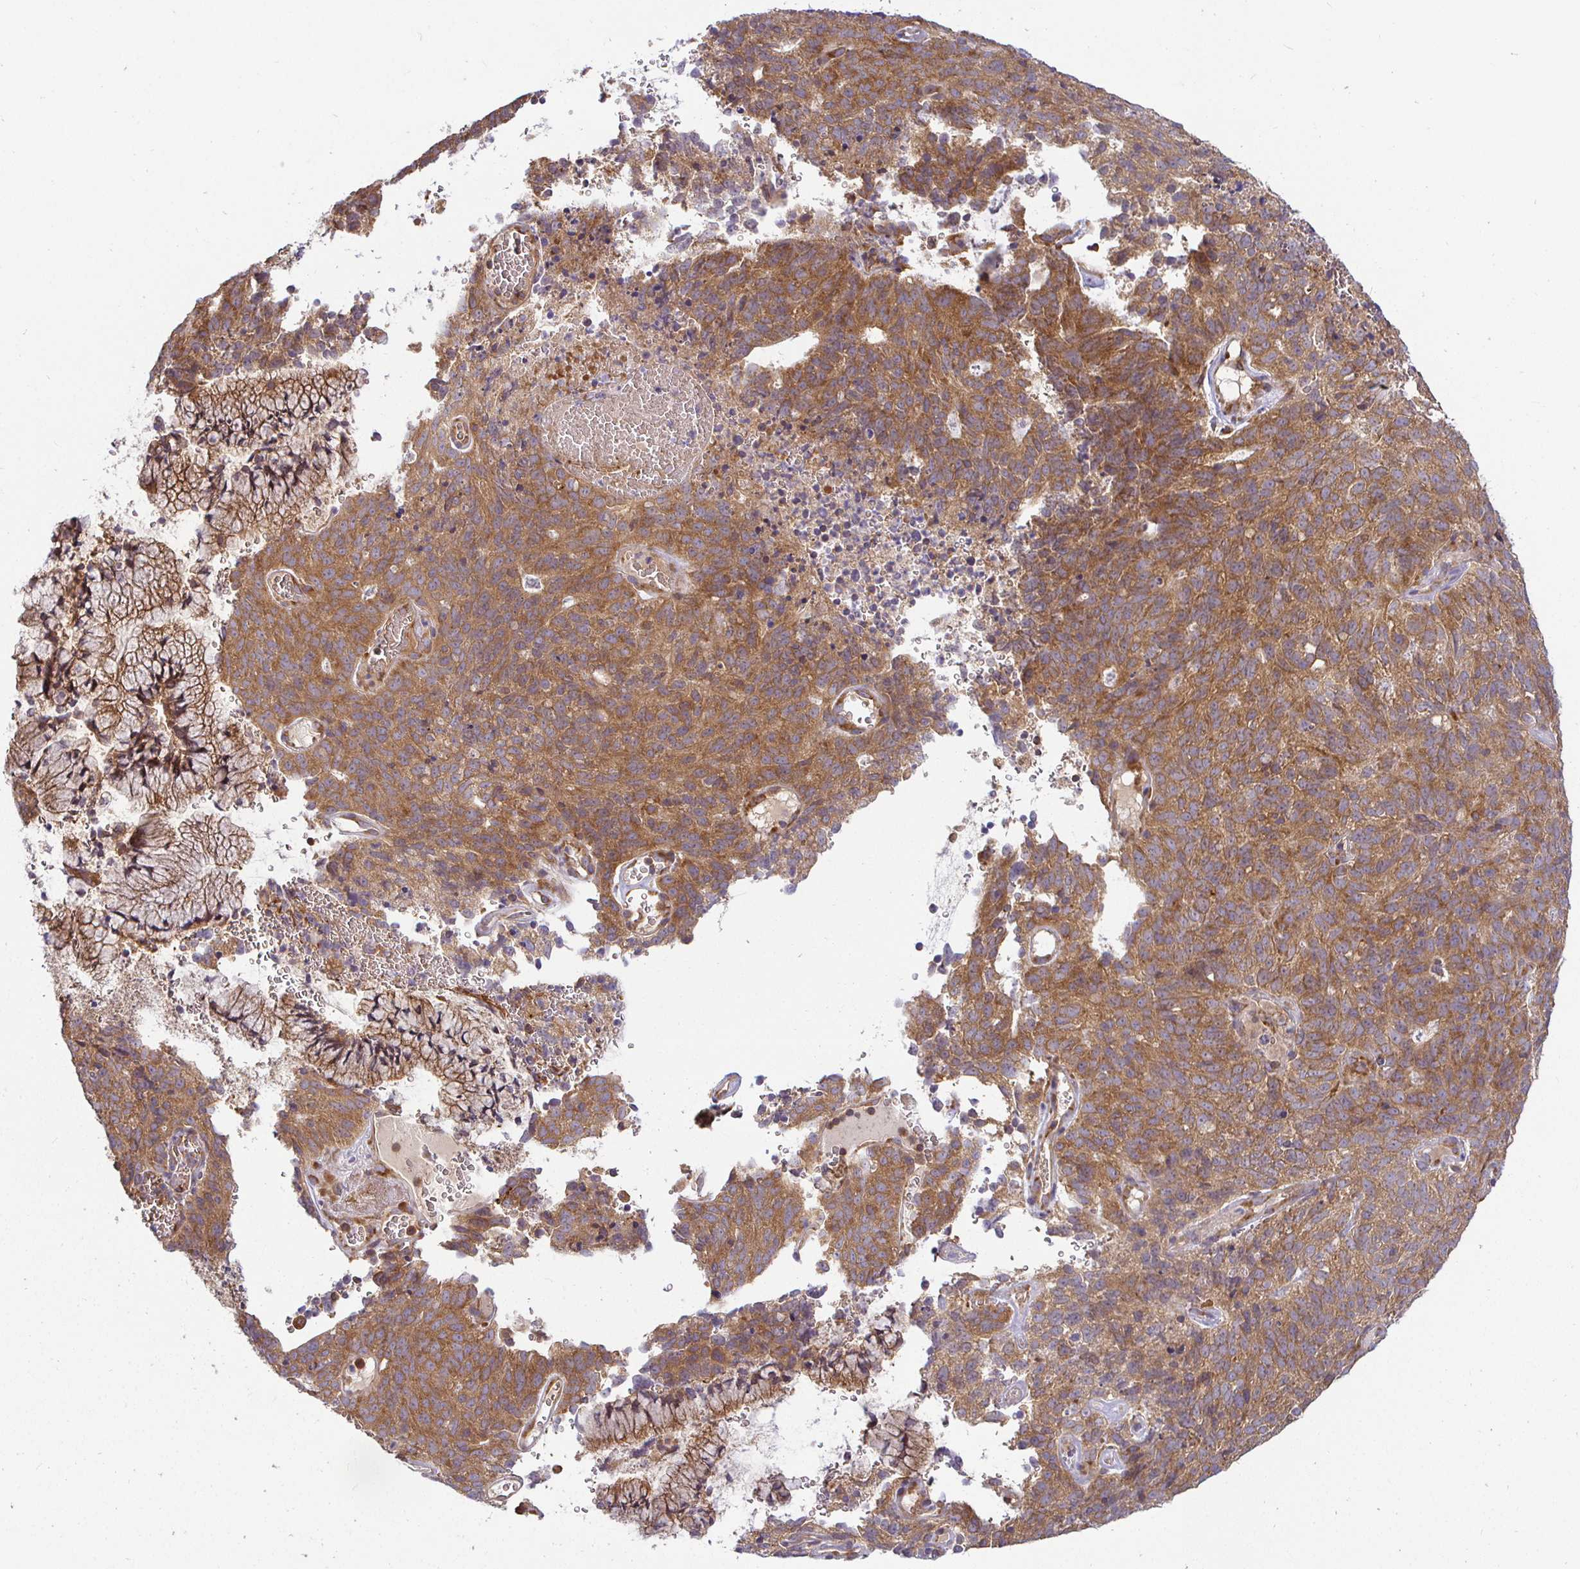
{"staining": {"intensity": "moderate", "quantity": ">75%", "location": "cytoplasmic/membranous"}, "tissue": "cervical cancer", "cell_type": "Tumor cells", "image_type": "cancer", "snomed": [{"axis": "morphology", "description": "Adenocarcinoma, NOS"}, {"axis": "topography", "description": "Cervix"}], "caption": "A histopathology image of adenocarcinoma (cervical) stained for a protein exhibits moderate cytoplasmic/membranous brown staining in tumor cells.", "gene": "IRAK1", "patient": {"sex": "female", "age": 38}}